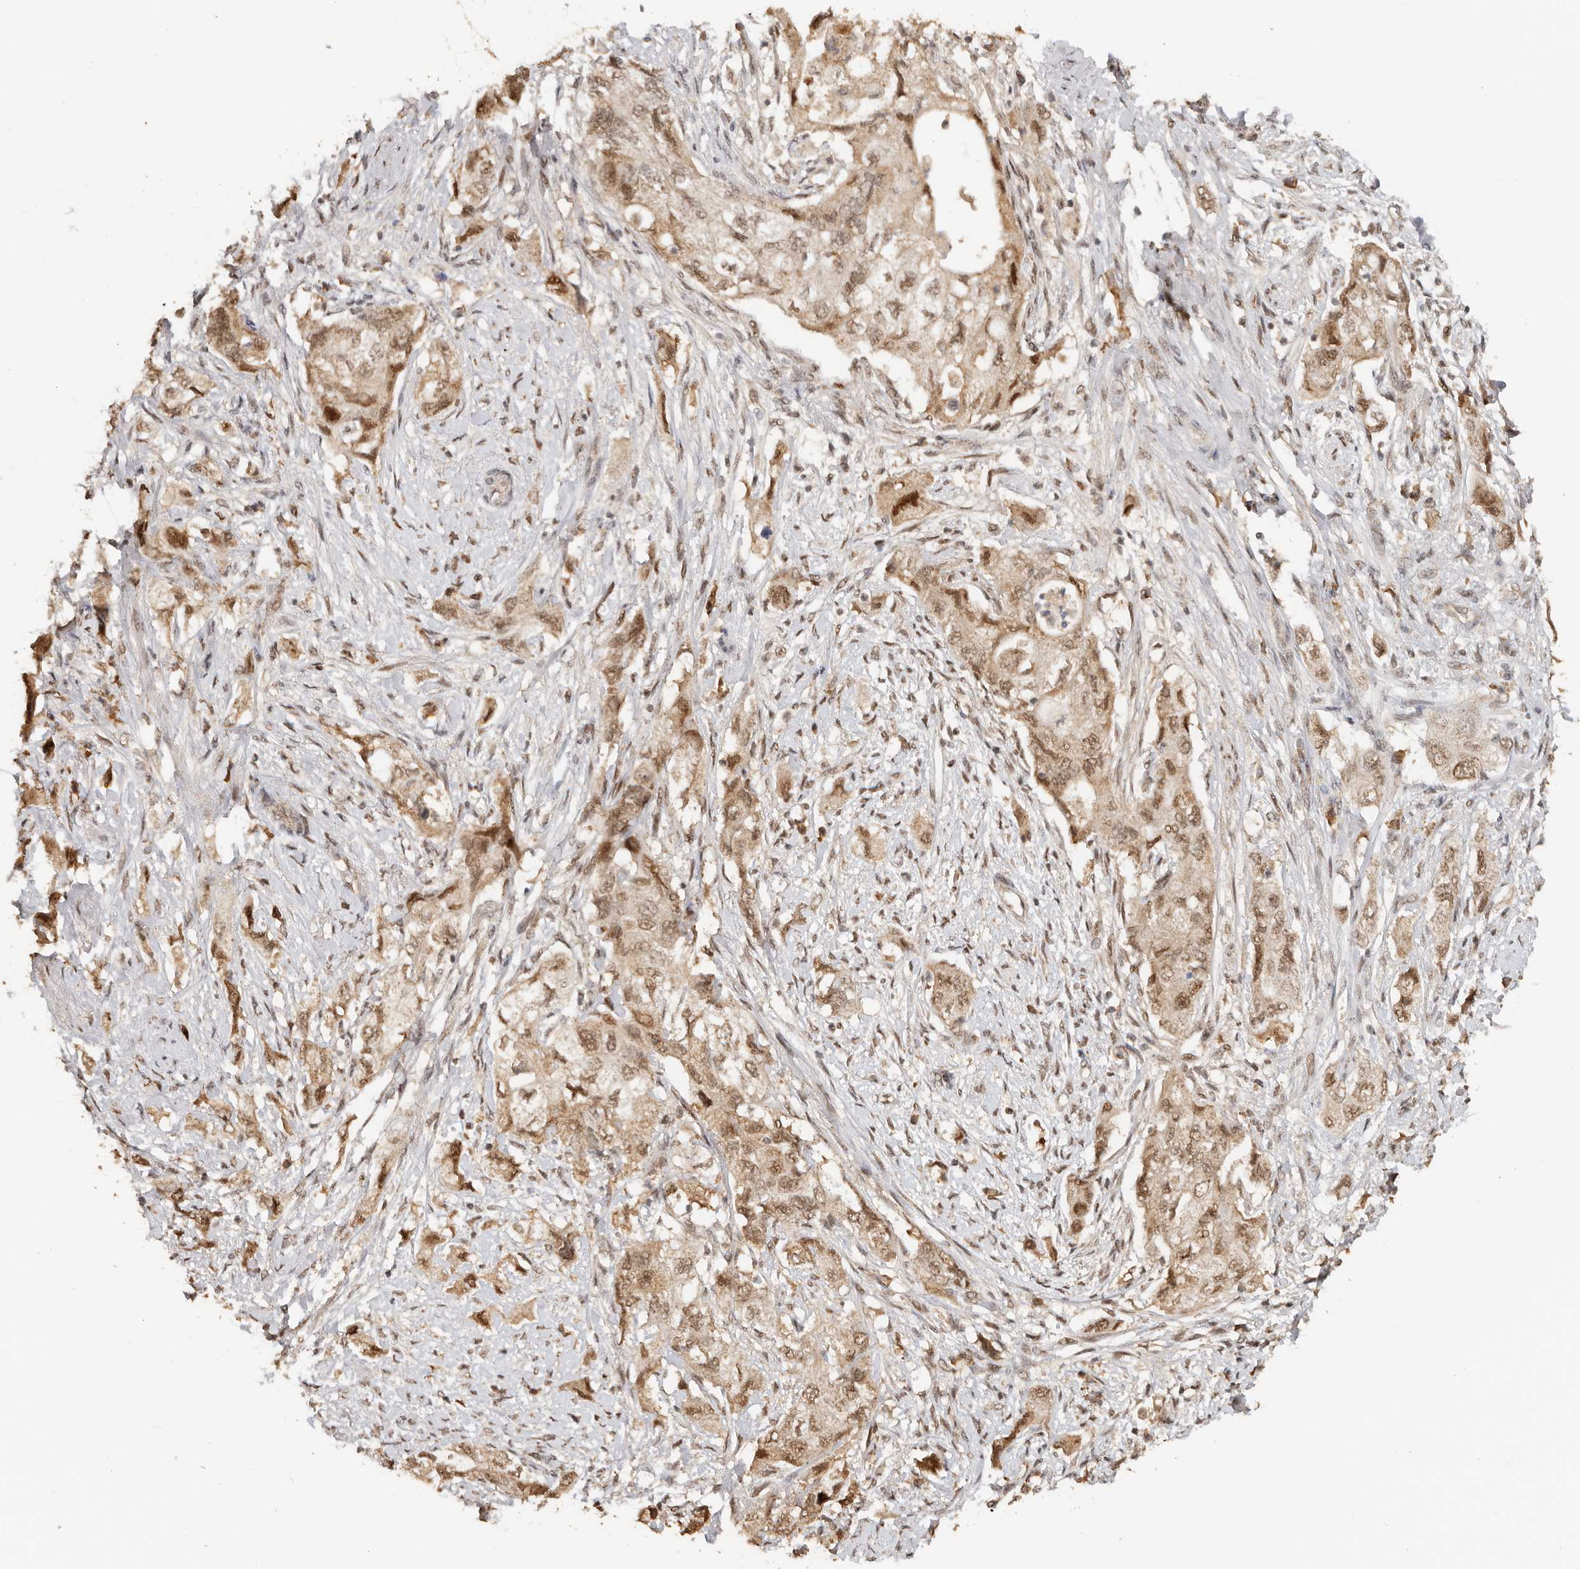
{"staining": {"intensity": "moderate", "quantity": ">75%", "location": "nuclear"}, "tissue": "pancreatic cancer", "cell_type": "Tumor cells", "image_type": "cancer", "snomed": [{"axis": "morphology", "description": "Adenocarcinoma, NOS"}, {"axis": "topography", "description": "Pancreas"}], "caption": "The immunohistochemical stain shows moderate nuclear positivity in tumor cells of pancreatic cancer tissue. Immunohistochemistry stains the protein in brown and the nuclei are stained blue.", "gene": "SEC14L1", "patient": {"sex": "female", "age": 73}}